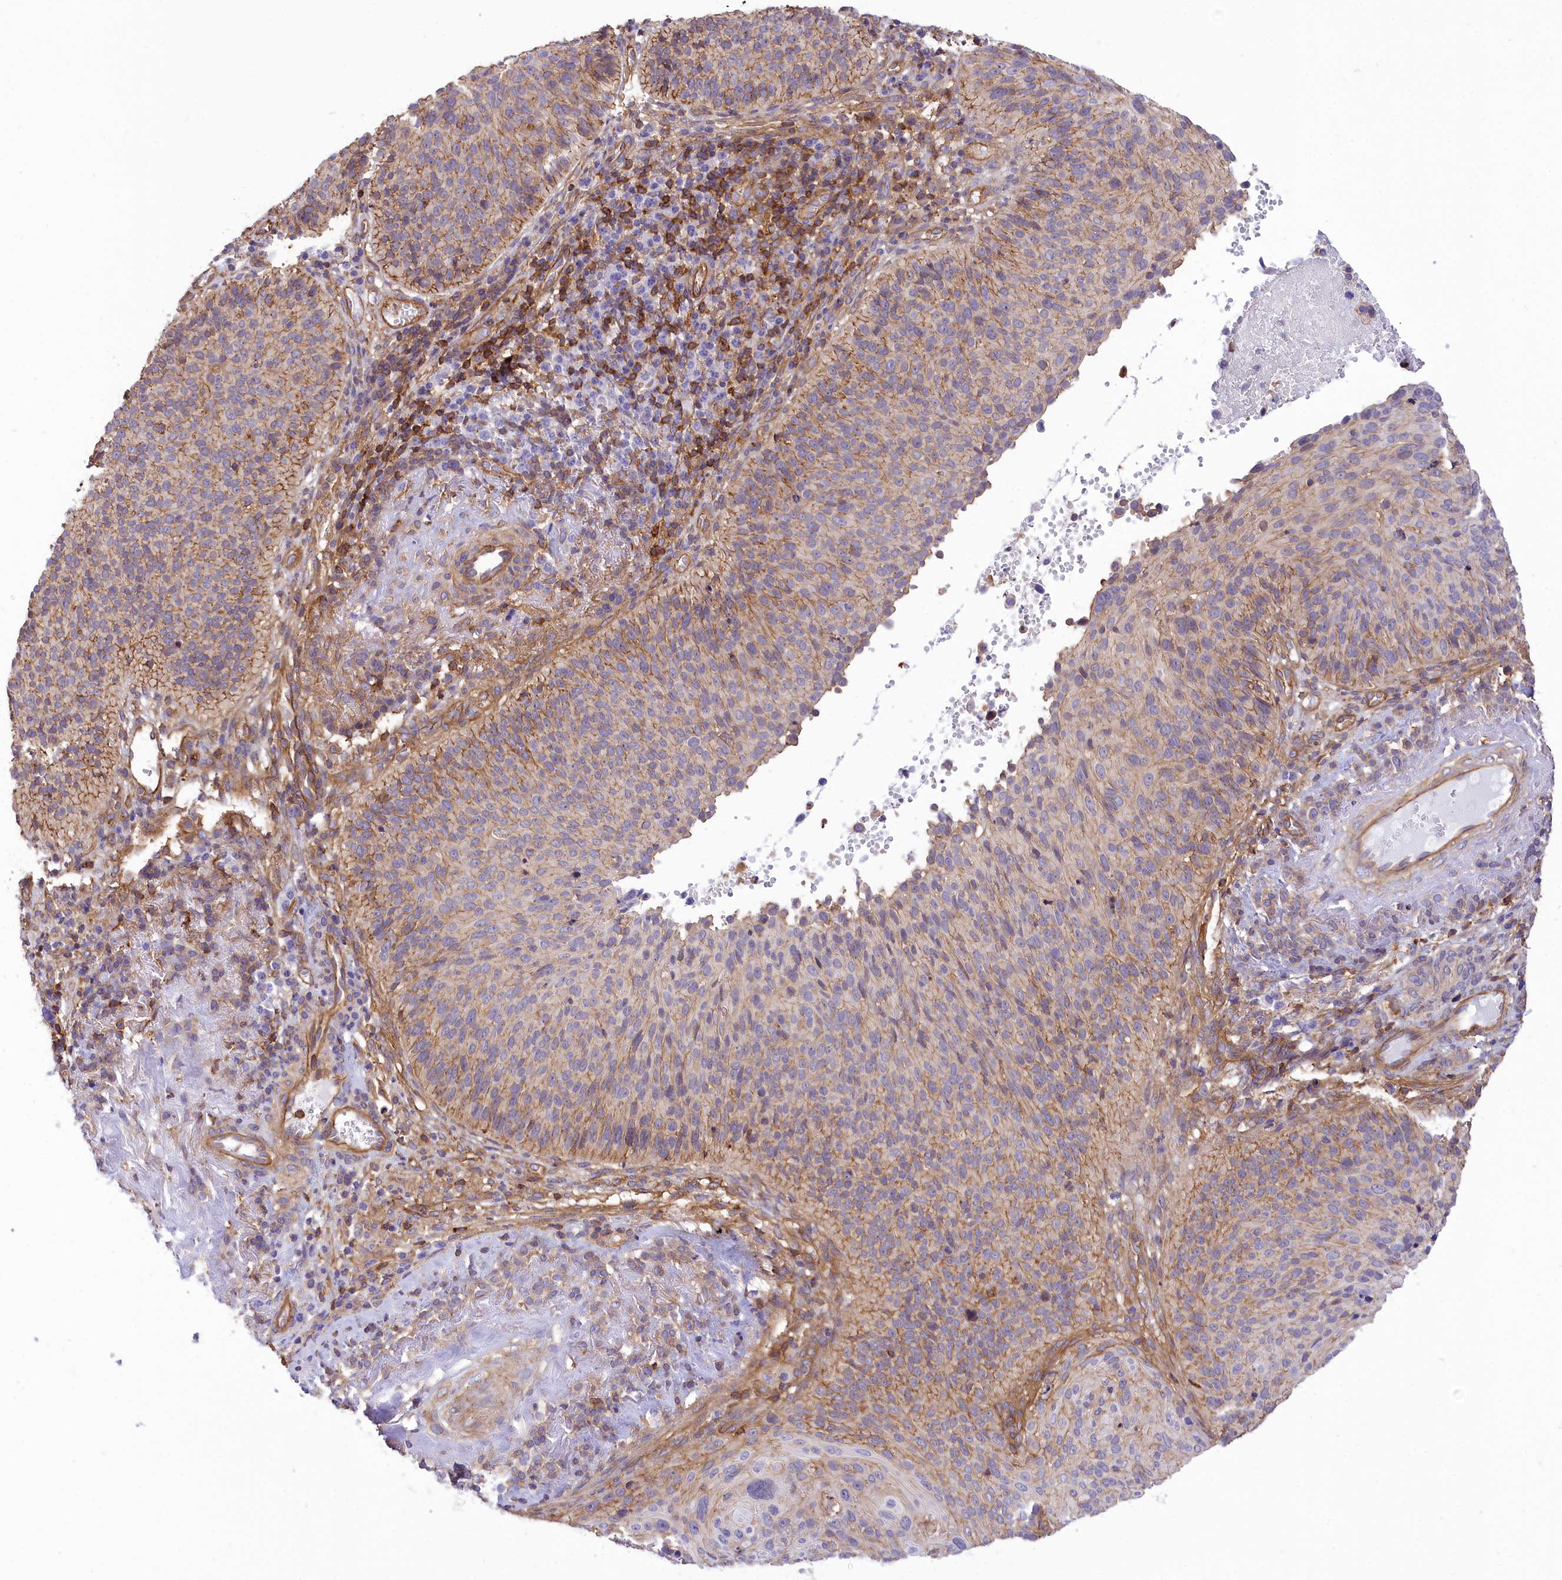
{"staining": {"intensity": "weak", "quantity": "25%-75%", "location": "cytoplasmic/membranous"}, "tissue": "cervical cancer", "cell_type": "Tumor cells", "image_type": "cancer", "snomed": [{"axis": "morphology", "description": "Squamous cell carcinoma, NOS"}, {"axis": "topography", "description": "Cervix"}], "caption": "A high-resolution histopathology image shows IHC staining of squamous cell carcinoma (cervical), which shows weak cytoplasmic/membranous positivity in approximately 25%-75% of tumor cells. (DAB (3,3'-diaminobenzidine) IHC, brown staining for protein, blue staining for nuclei).", "gene": "SEPTIN9", "patient": {"sex": "female", "age": 74}}